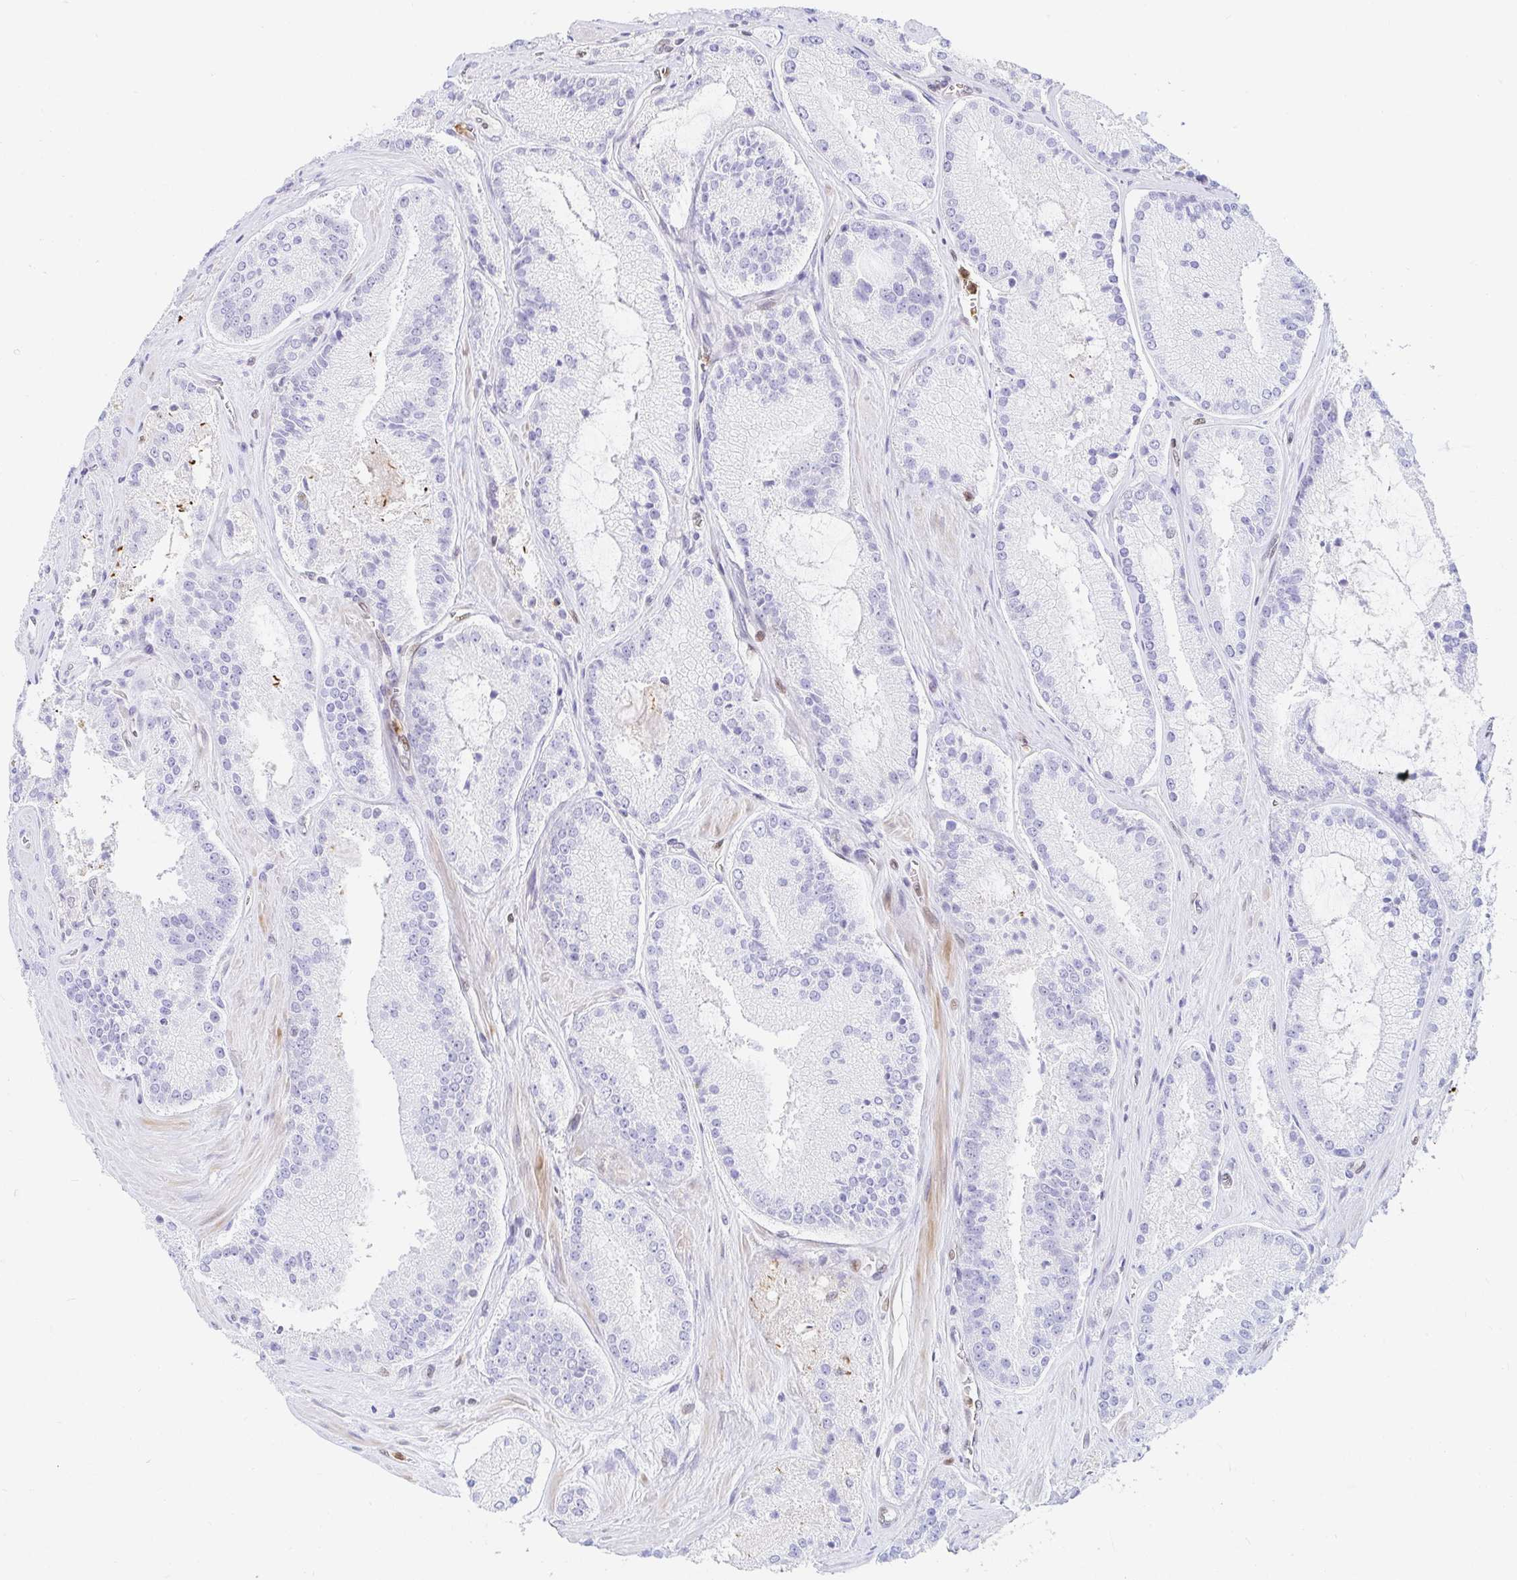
{"staining": {"intensity": "negative", "quantity": "none", "location": "none"}, "tissue": "prostate cancer", "cell_type": "Tumor cells", "image_type": "cancer", "snomed": [{"axis": "morphology", "description": "Adenocarcinoma, High grade"}, {"axis": "topography", "description": "Prostate"}], "caption": "A high-resolution photomicrograph shows immunohistochemistry (IHC) staining of prostate cancer (high-grade adenocarcinoma), which demonstrates no significant staining in tumor cells.", "gene": "HINFP", "patient": {"sex": "male", "age": 73}}